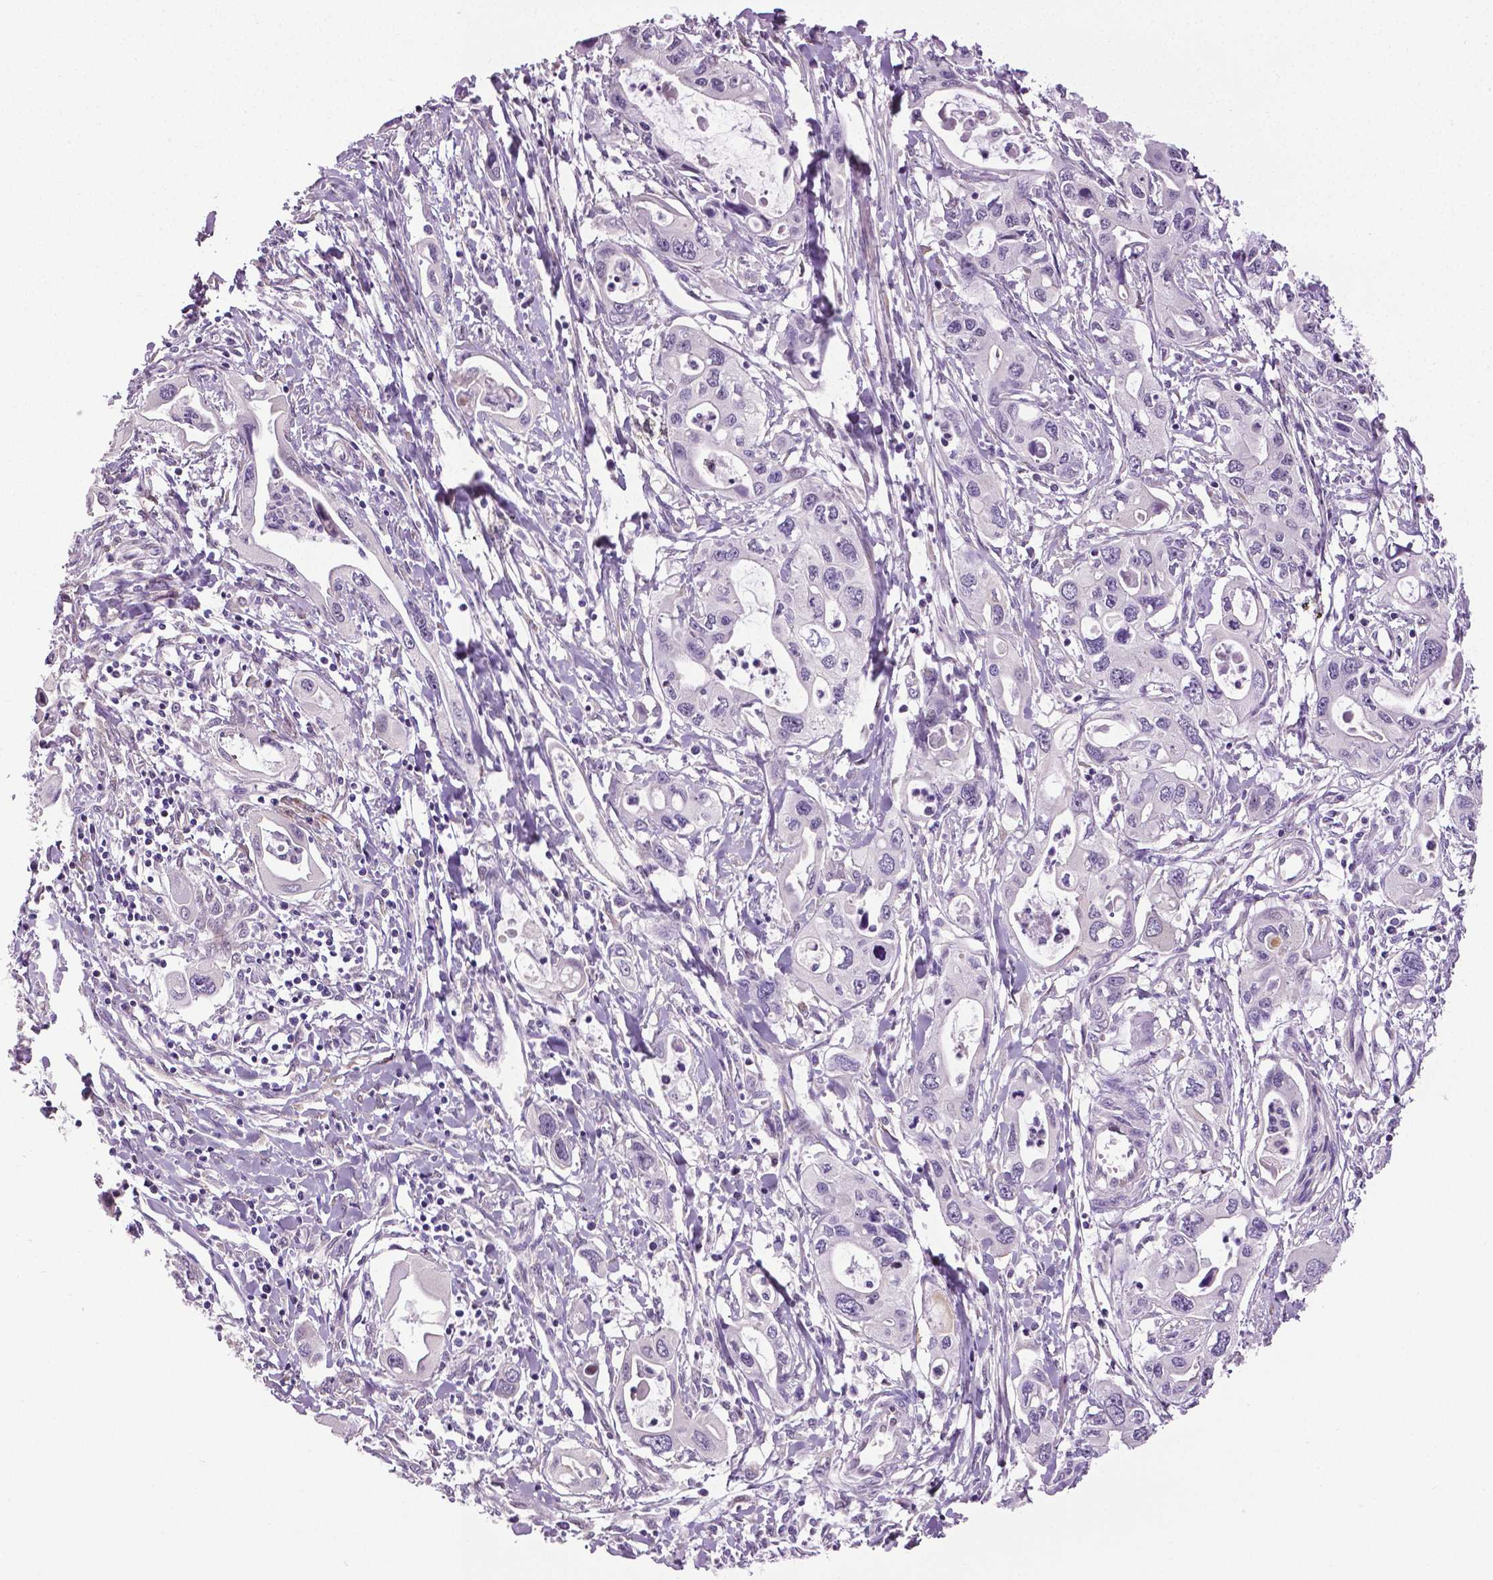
{"staining": {"intensity": "negative", "quantity": "none", "location": "none"}, "tissue": "pancreatic cancer", "cell_type": "Tumor cells", "image_type": "cancer", "snomed": [{"axis": "morphology", "description": "Adenocarcinoma, NOS"}, {"axis": "topography", "description": "Pancreas"}], "caption": "Immunohistochemistry image of human adenocarcinoma (pancreatic) stained for a protein (brown), which demonstrates no positivity in tumor cells. Nuclei are stained in blue.", "gene": "PTGER3", "patient": {"sex": "male", "age": 60}}